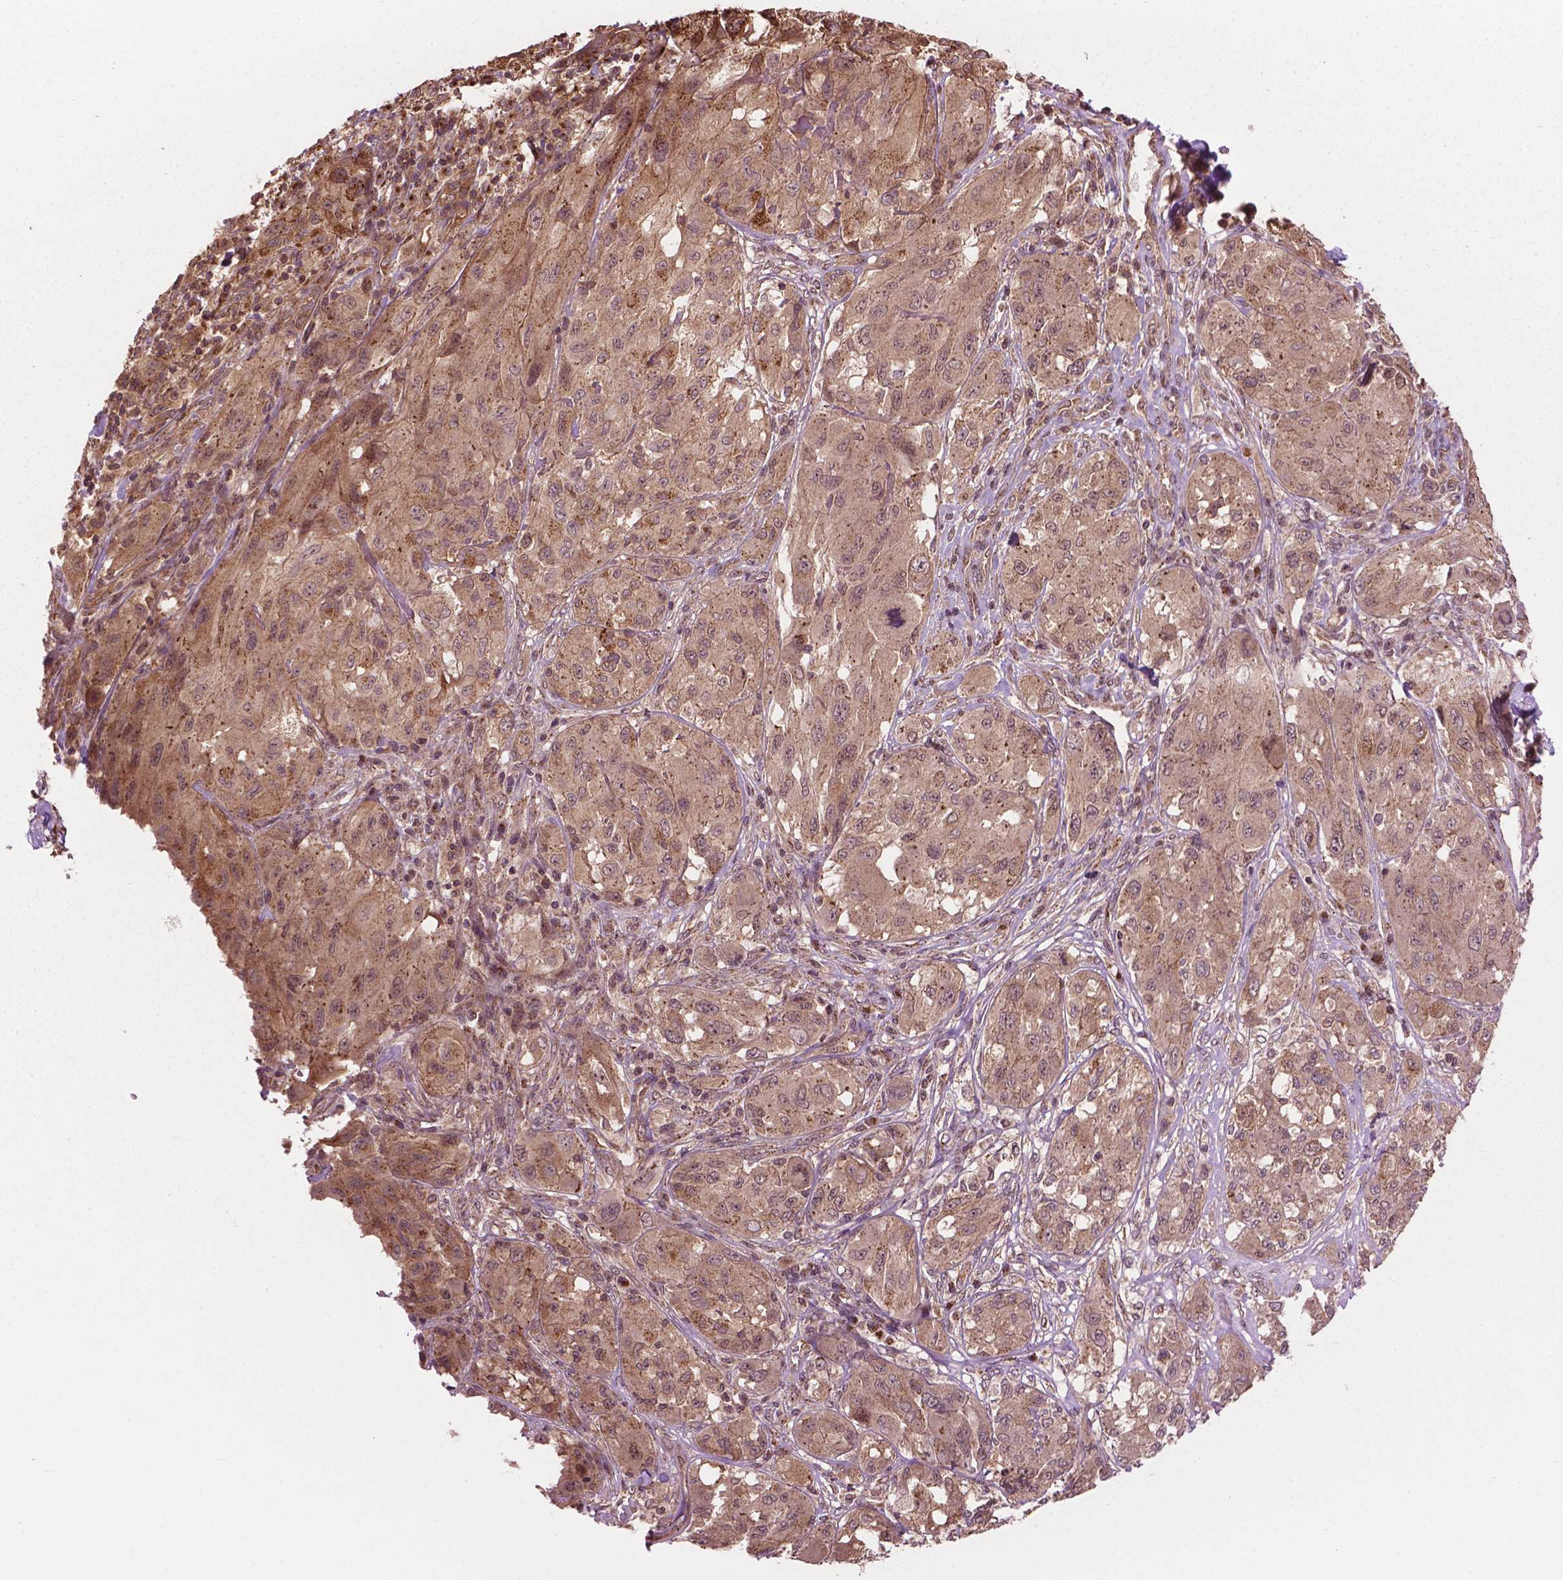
{"staining": {"intensity": "moderate", "quantity": ">75%", "location": "cytoplasmic/membranous"}, "tissue": "melanoma", "cell_type": "Tumor cells", "image_type": "cancer", "snomed": [{"axis": "morphology", "description": "Malignant melanoma, NOS"}, {"axis": "topography", "description": "Skin"}], "caption": "A photomicrograph showing moderate cytoplasmic/membranous positivity in approximately >75% of tumor cells in melanoma, as visualized by brown immunohistochemical staining.", "gene": "PPP1CB", "patient": {"sex": "female", "age": 91}}